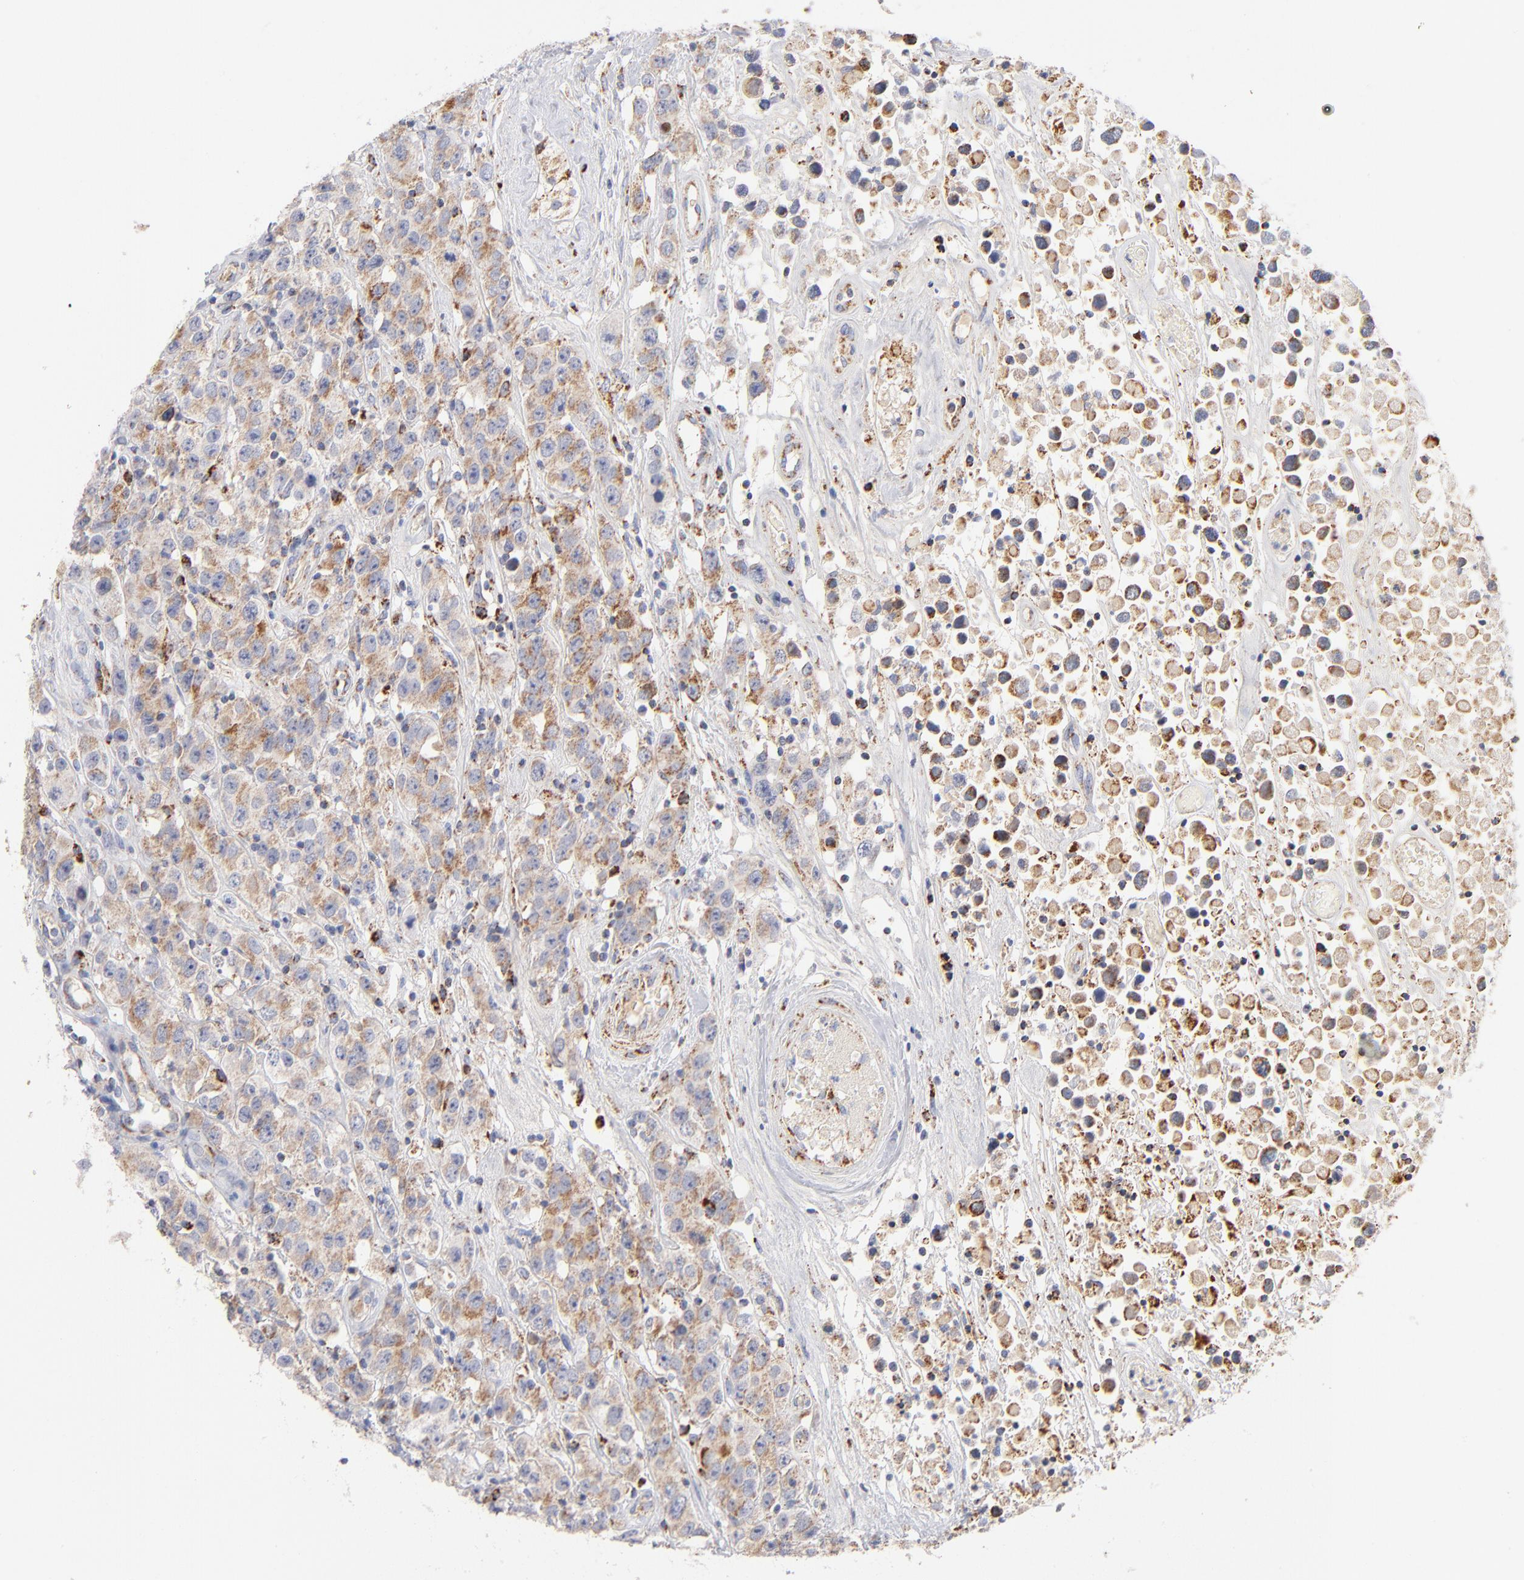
{"staining": {"intensity": "moderate", "quantity": ">75%", "location": "cytoplasmic/membranous"}, "tissue": "testis cancer", "cell_type": "Tumor cells", "image_type": "cancer", "snomed": [{"axis": "morphology", "description": "Seminoma, NOS"}, {"axis": "topography", "description": "Testis"}], "caption": "About >75% of tumor cells in testis seminoma reveal moderate cytoplasmic/membranous protein staining as visualized by brown immunohistochemical staining.", "gene": "DLAT", "patient": {"sex": "male", "age": 52}}